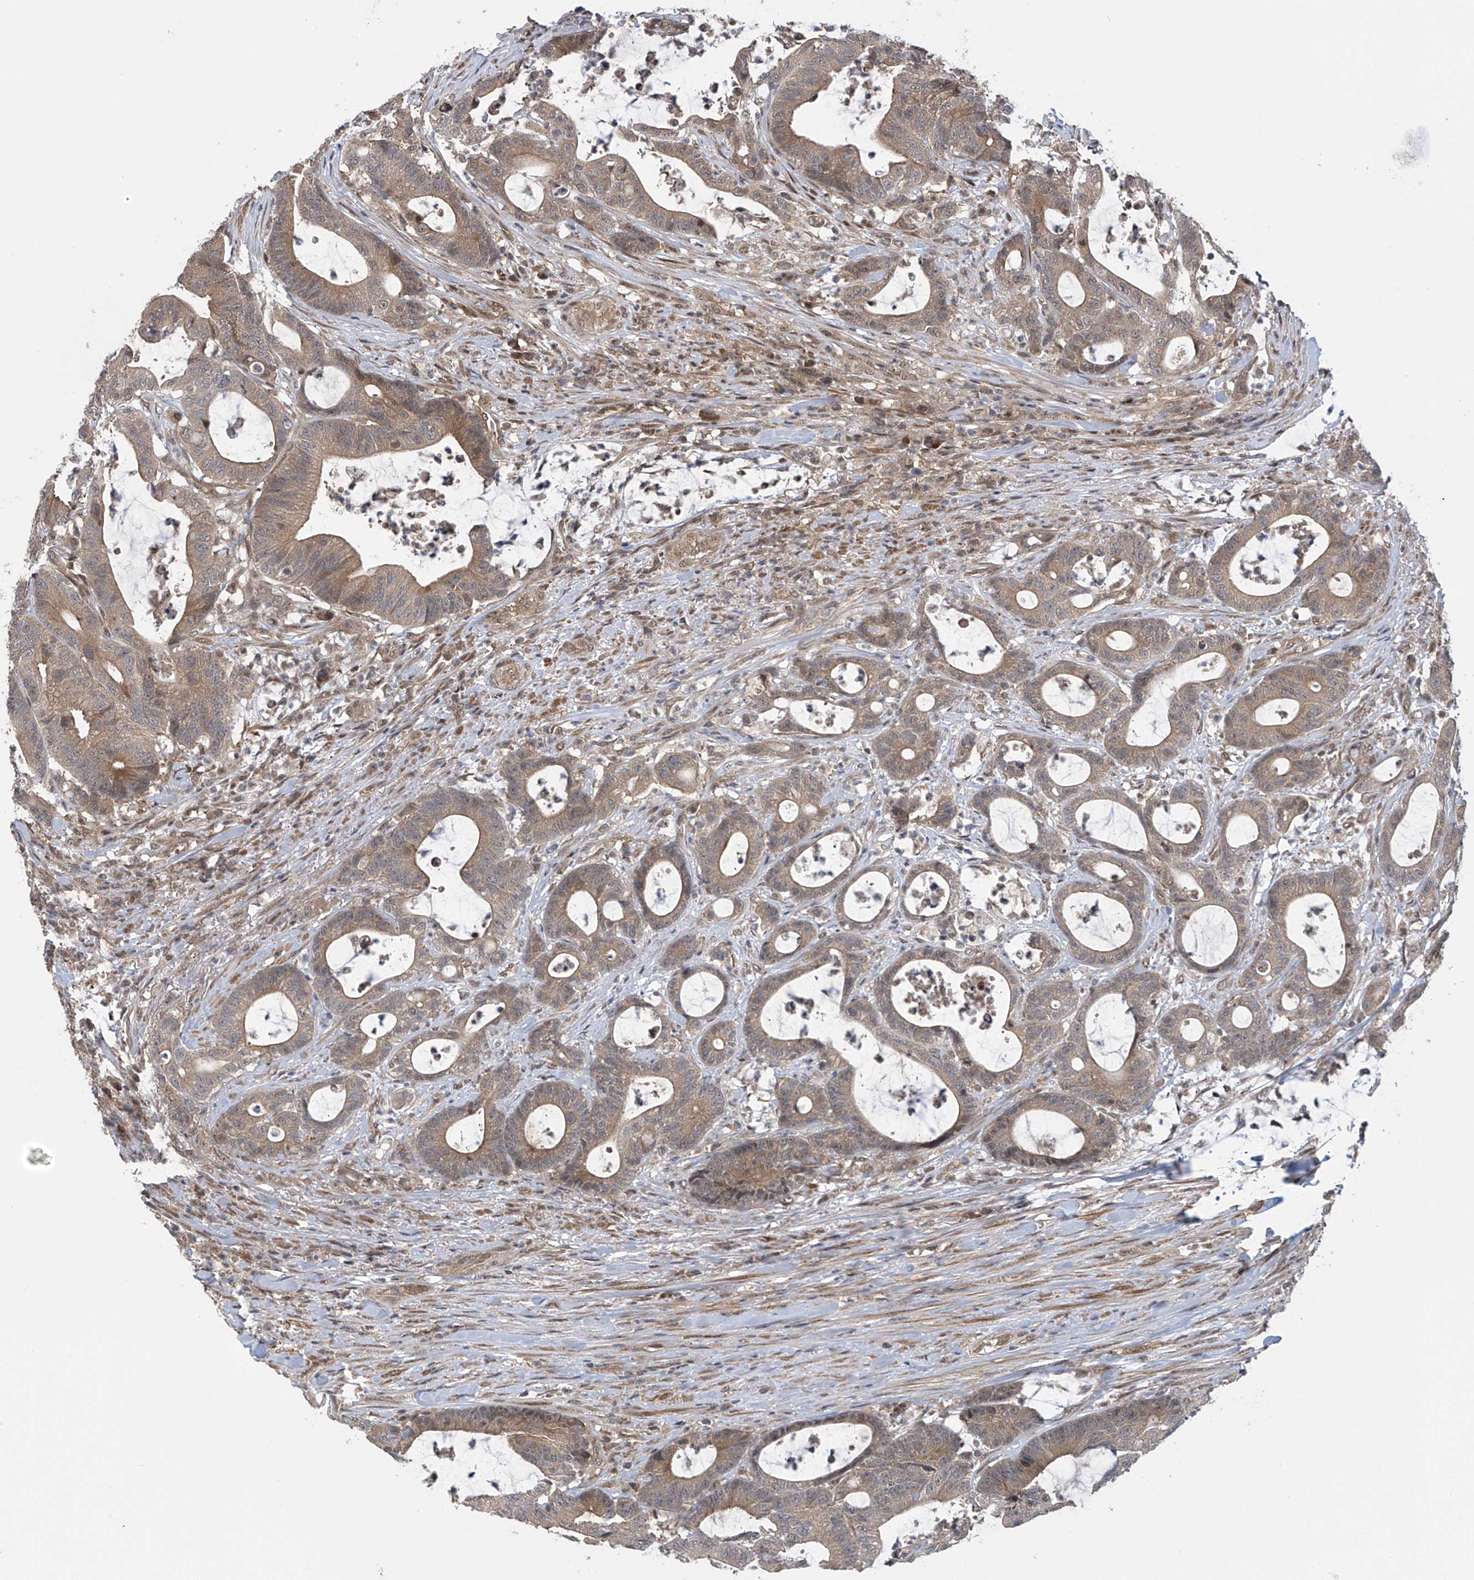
{"staining": {"intensity": "weak", "quantity": ">75%", "location": "cytoplasmic/membranous"}, "tissue": "colorectal cancer", "cell_type": "Tumor cells", "image_type": "cancer", "snomed": [{"axis": "morphology", "description": "Adenocarcinoma, NOS"}, {"axis": "topography", "description": "Colon"}], "caption": "The photomicrograph shows staining of colorectal cancer, revealing weak cytoplasmic/membranous protein staining (brown color) within tumor cells. The protein is stained brown, and the nuclei are stained in blue (DAB IHC with brightfield microscopy, high magnification).", "gene": "ABHD13", "patient": {"sex": "female", "age": 84}}